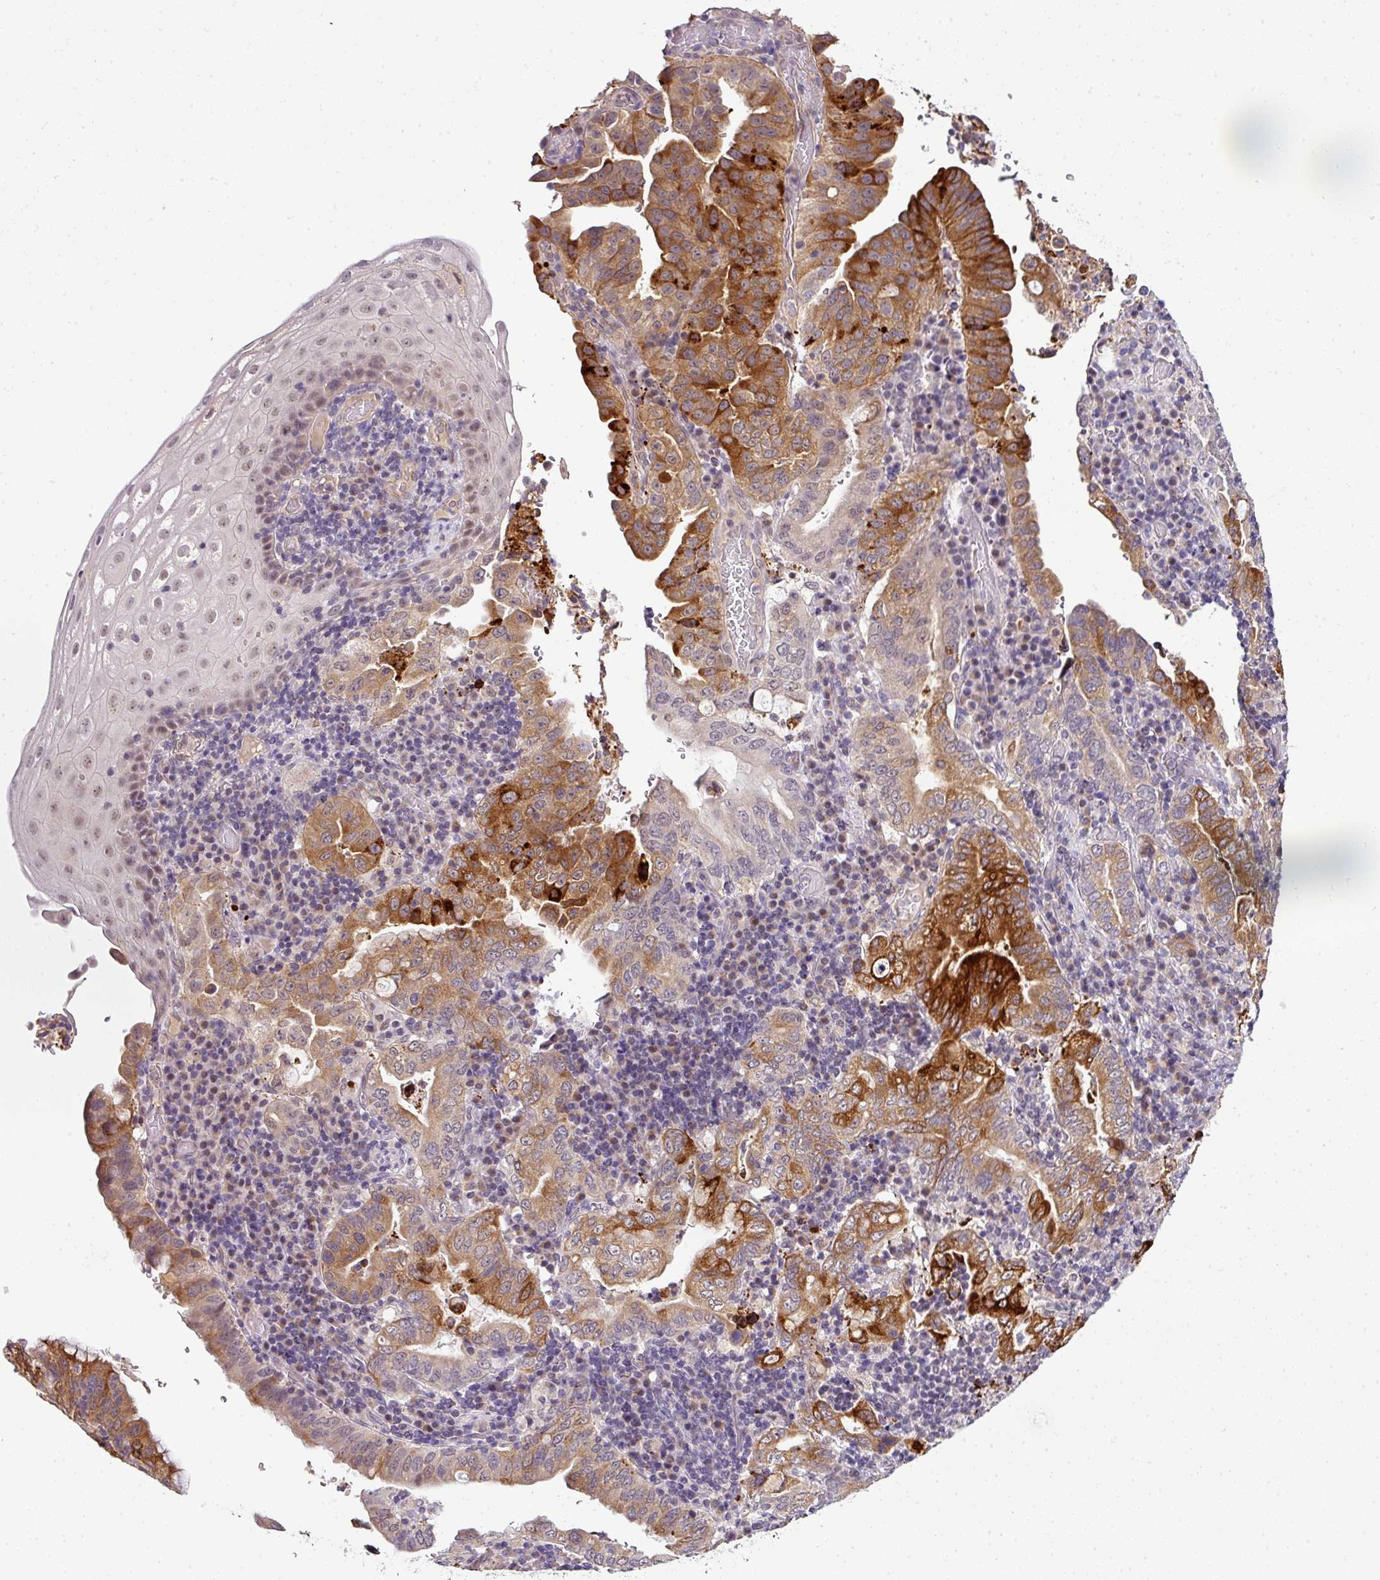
{"staining": {"intensity": "strong", "quantity": "<25%", "location": "cytoplasmic/membranous"}, "tissue": "stomach cancer", "cell_type": "Tumor cells", "image_type": "cancer", "snomed": [{"axis": "morphology", "description": "Normal tissue, NOS"}, {"axis": "morphology", "description": "Adenocarcinoma, NOS"}, {"axis": "topography", "description": "Esophagus"}, {"axis": "topography", "description": "Stomach, upper"}, {"axis": "topography", "description": "Peripheral nerve tissue"}], "caption": "IHC (DAB) staining of human adenocarcinoma (stomach) exhibits strong cytoplasmic/membranous protein expression in about <25% of tumor cells. (DAB (3,3'-diaminobenzidine) = brown stain, brightfield microscopy at high magnification).", "gene": "NAPSA", "patient": {"sex": "male", "age": 62}}